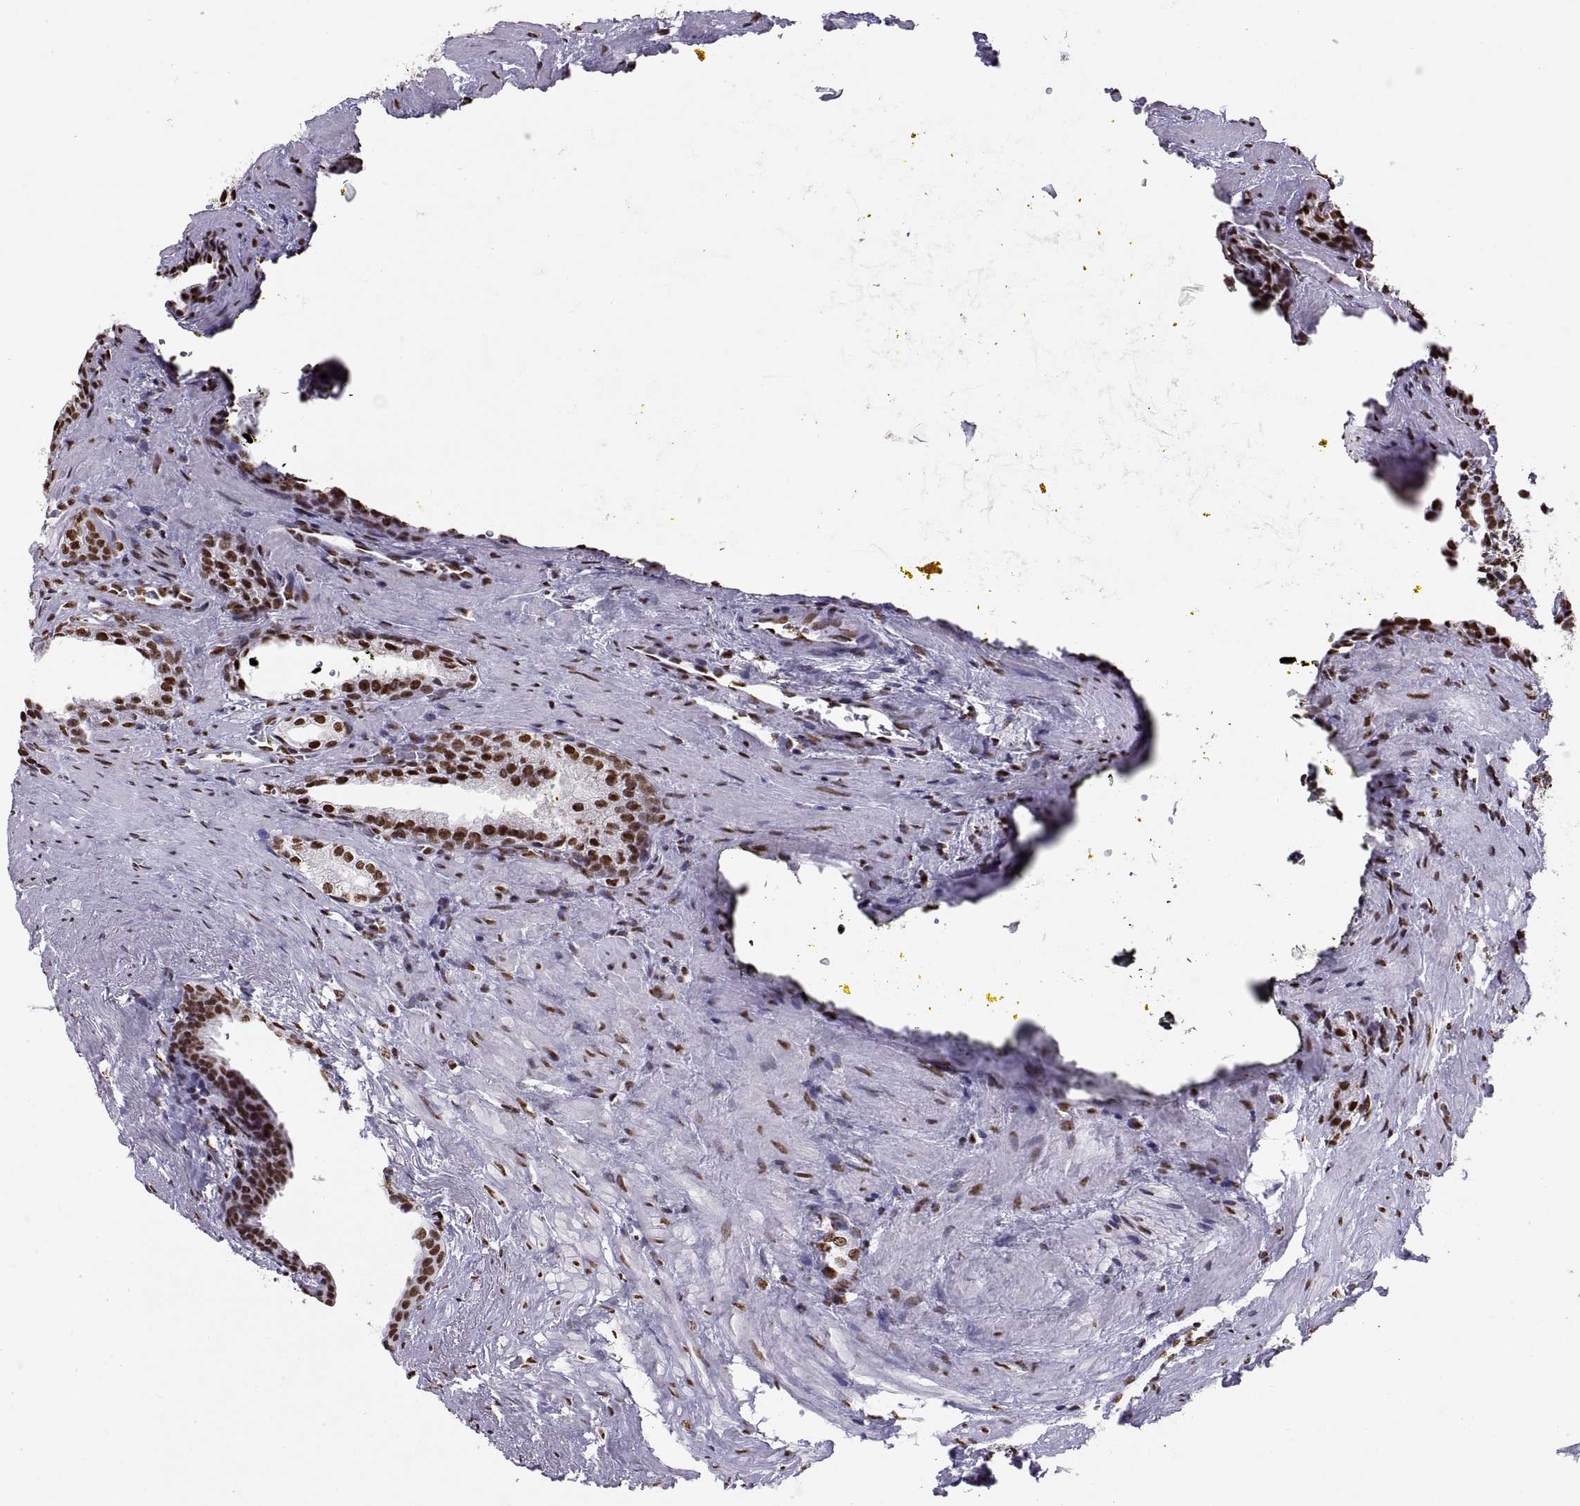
{"staining": {"intensity": "strong", "quantity": ">75%", "location": "nuclear"}, "tissue": "prostate cancer", "cell_type": "Tumor cells", "image_type": "cancer", "snomed": [{"axis": "morphology", "description": "Adenocarcinoma, NOS"}, {"axis": "topography", "description": "Prostate and seminal vesicle, NOS"}], "caption": "Protein expression analysis of prostate cancer (adenocarcinoma) demonstrates strong nuclear positivity in about >75% of tumor cells. Immunohistochemistry stains the protein in brown and the nuclei are stained blue.", "gene": "SNAI1", "patient": {"sex": "male", "age": 63}}